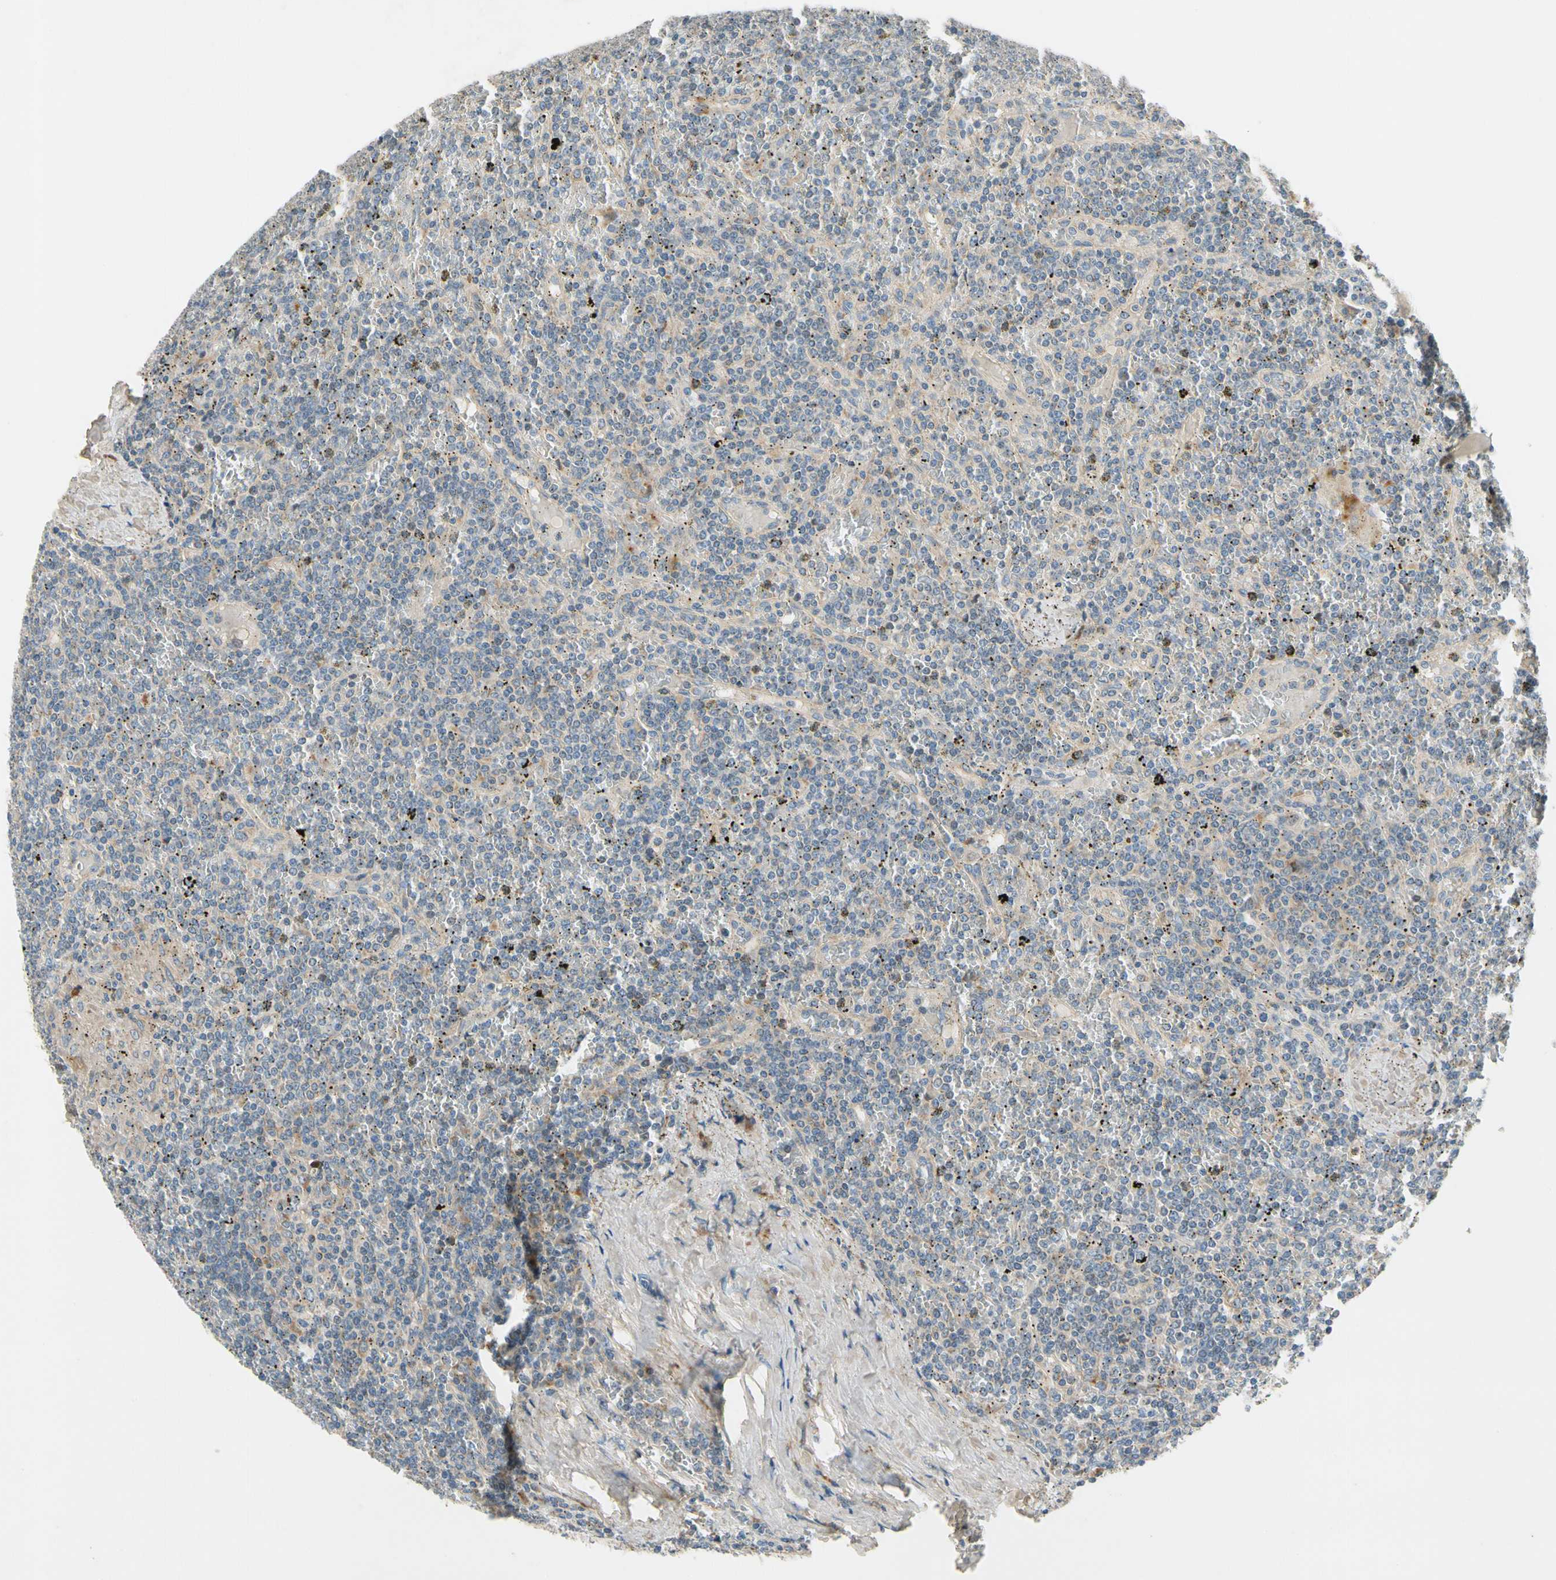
{"staining": {"intensity": "weak", "quantity": "<25%", "location": "cytoplasmic/membranous"}, "tissue": "lymphoma", "cell_type": "Tumor cells", "image_type": "cancer", "snomed": [{"axis": "morphology", "description": "Malignant lymphoma, non-Hodgkin's type, Low grade"}, {"axis": "topography", "description": "Spleen"}], "caption": "Tumor cells show no significant protein positivity in malignant lymphoma, non-Hodgkin's type (low-grade).", "gene": "MST1R", "patient": {"sex": "female", "age": 19}}